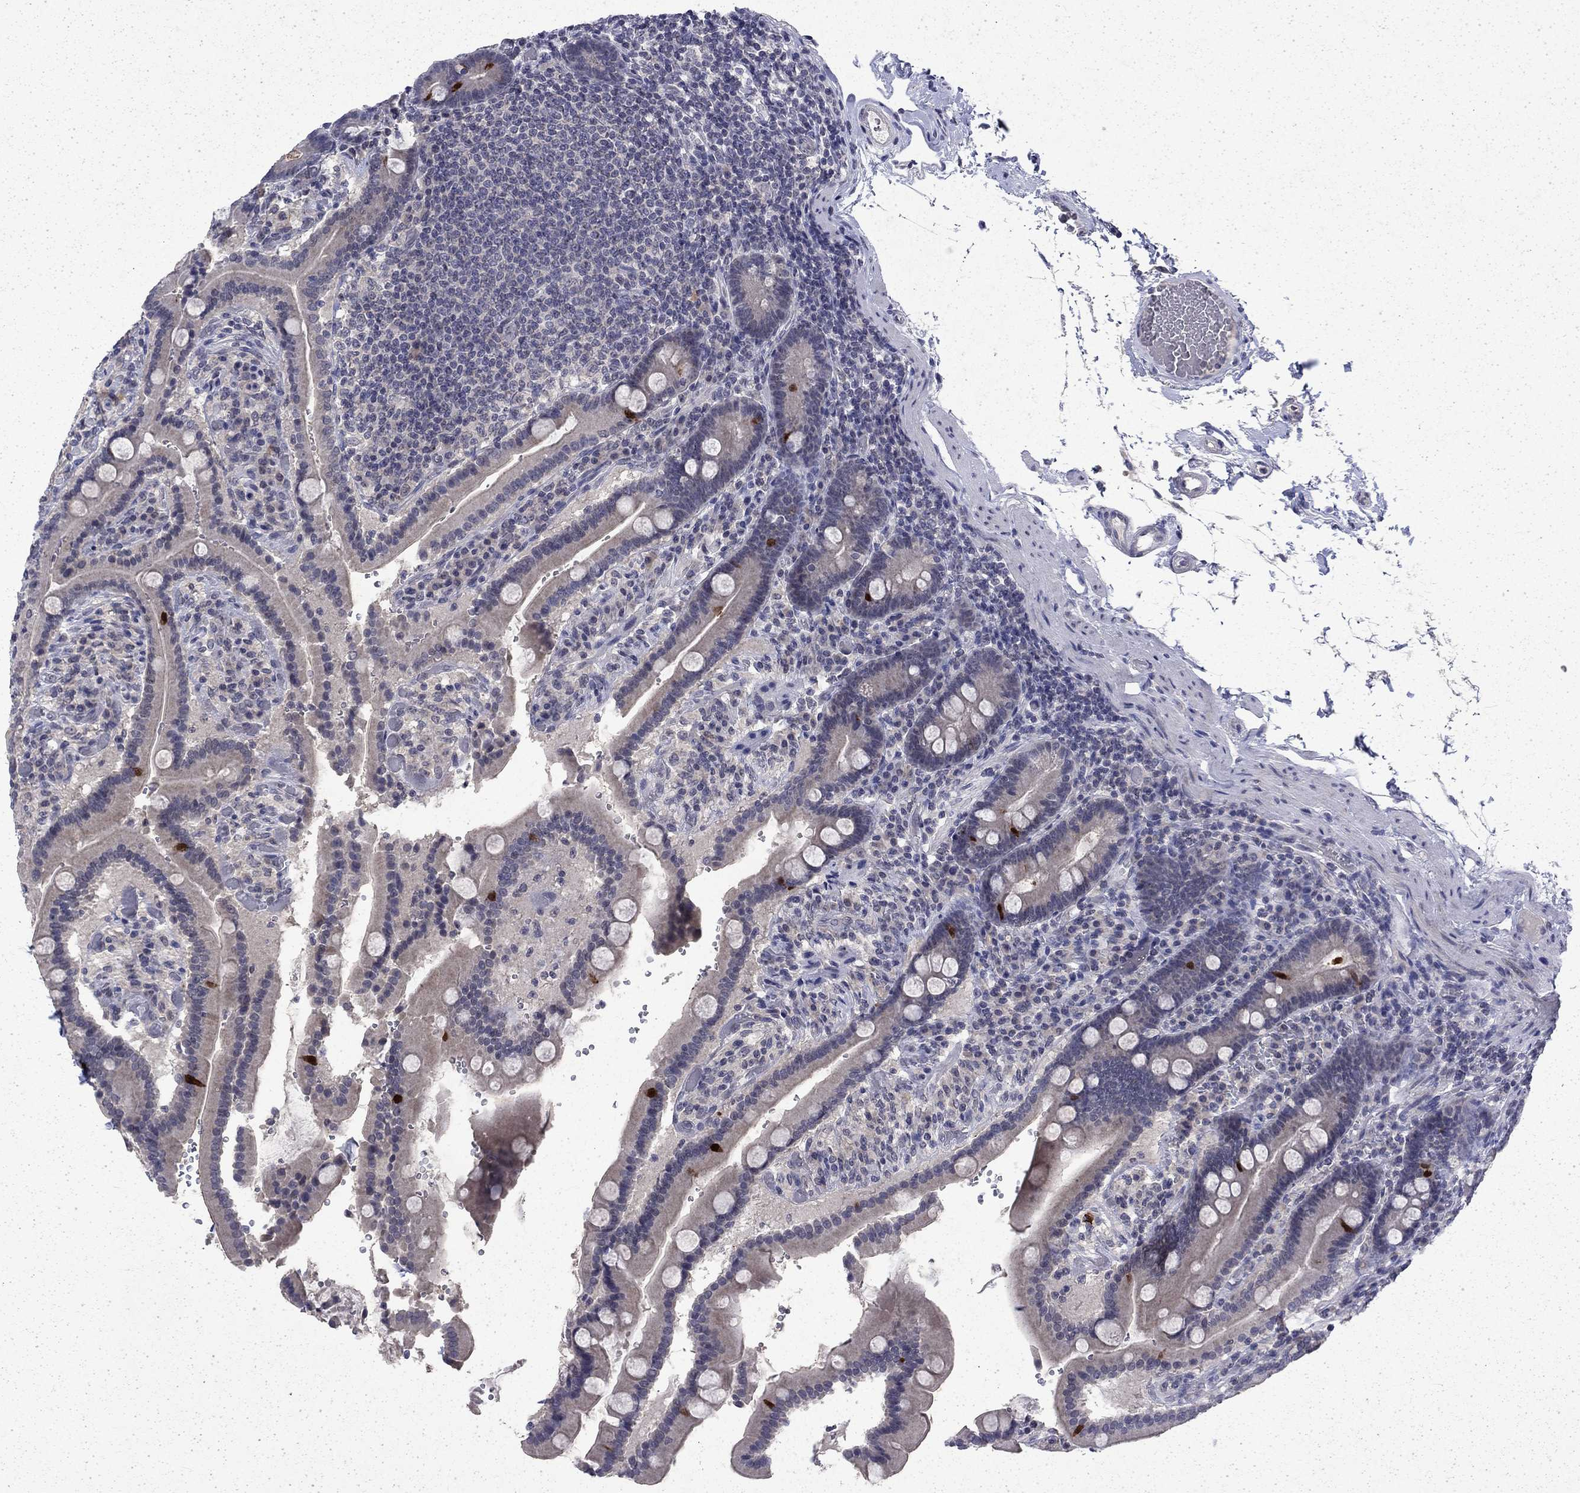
{"staining": {"intensity": "strong", "quantity": "<25%", "location": "cytoplasmic/membranous"}, "tissue": "duodenum", "cell_type": "Glandular cells", "image_type": "normal", "snomed": [{"axis": "morphology", "description": "Normal tissue, NOS"}, {"axis": "topography", "description": "Duodenum"}], "caption": "Immunohistochemical staining of unremarkable duodenum exhibits strong cytoplasmic/membranous protein expression in approximately <25% of glandular cells.", "gene": "CHAT", "patient": {"sex": "female", "age": 62}}